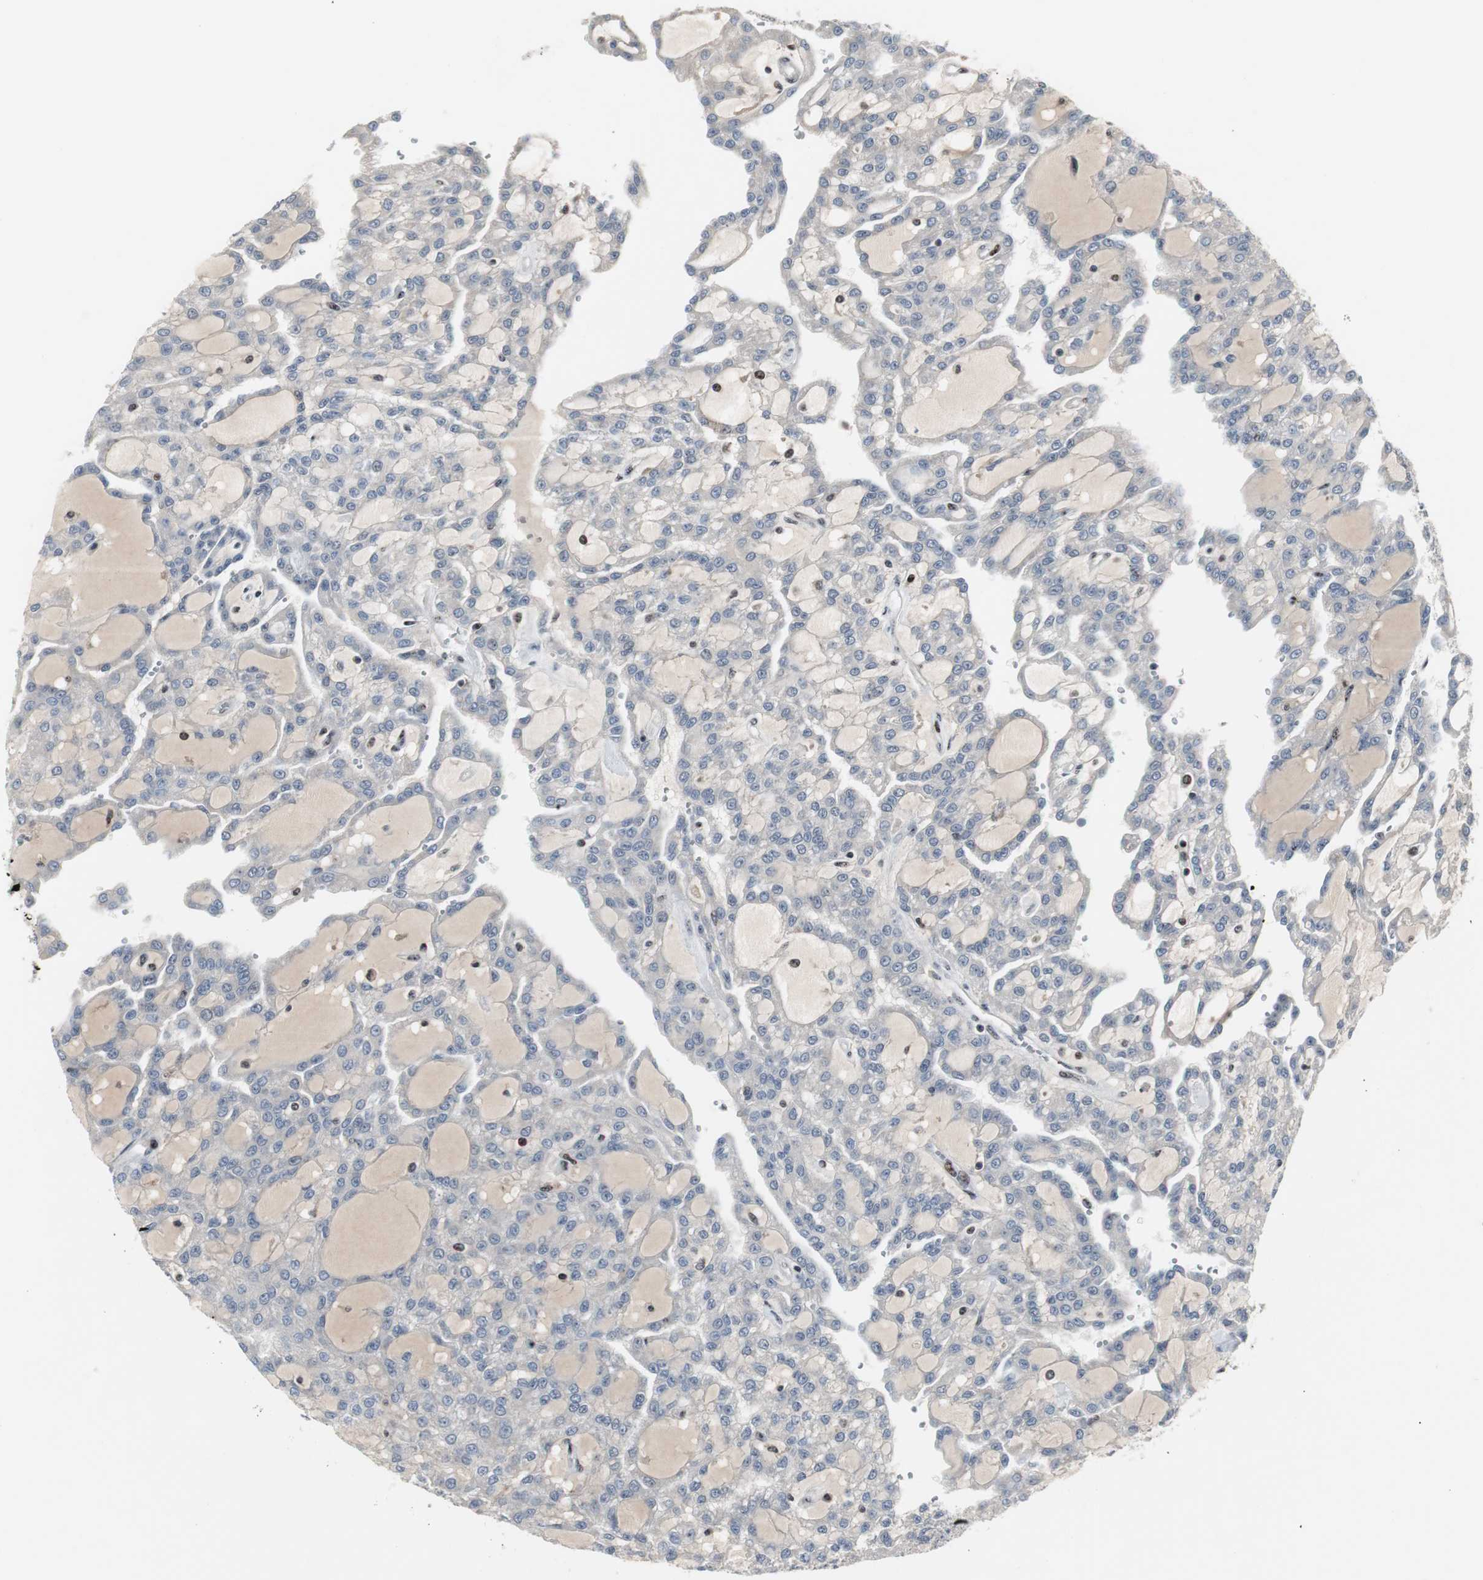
{"staining": {"intensity": "negative", "quantity": "none", "location": "none"}, "tissue": "renal cancer", "cell_type": "Tumor cells", "image_type": "cancer", "snomed": [{"axis": "morphology", "description": "Adenocarcinoma, NOS"}, {"axis": "topography", "description": "Kidney"}], "caption": "Immunohistochemistry (IHC) micrograph of neoplastic tissue: renal adenocarcinoma stained with DAB (3,3'-diaminobenzidine) demonstrates no significant protein expression in tumor cells.", "gene": "GRK2", "patient": {"sex": "male", "age": 63}}